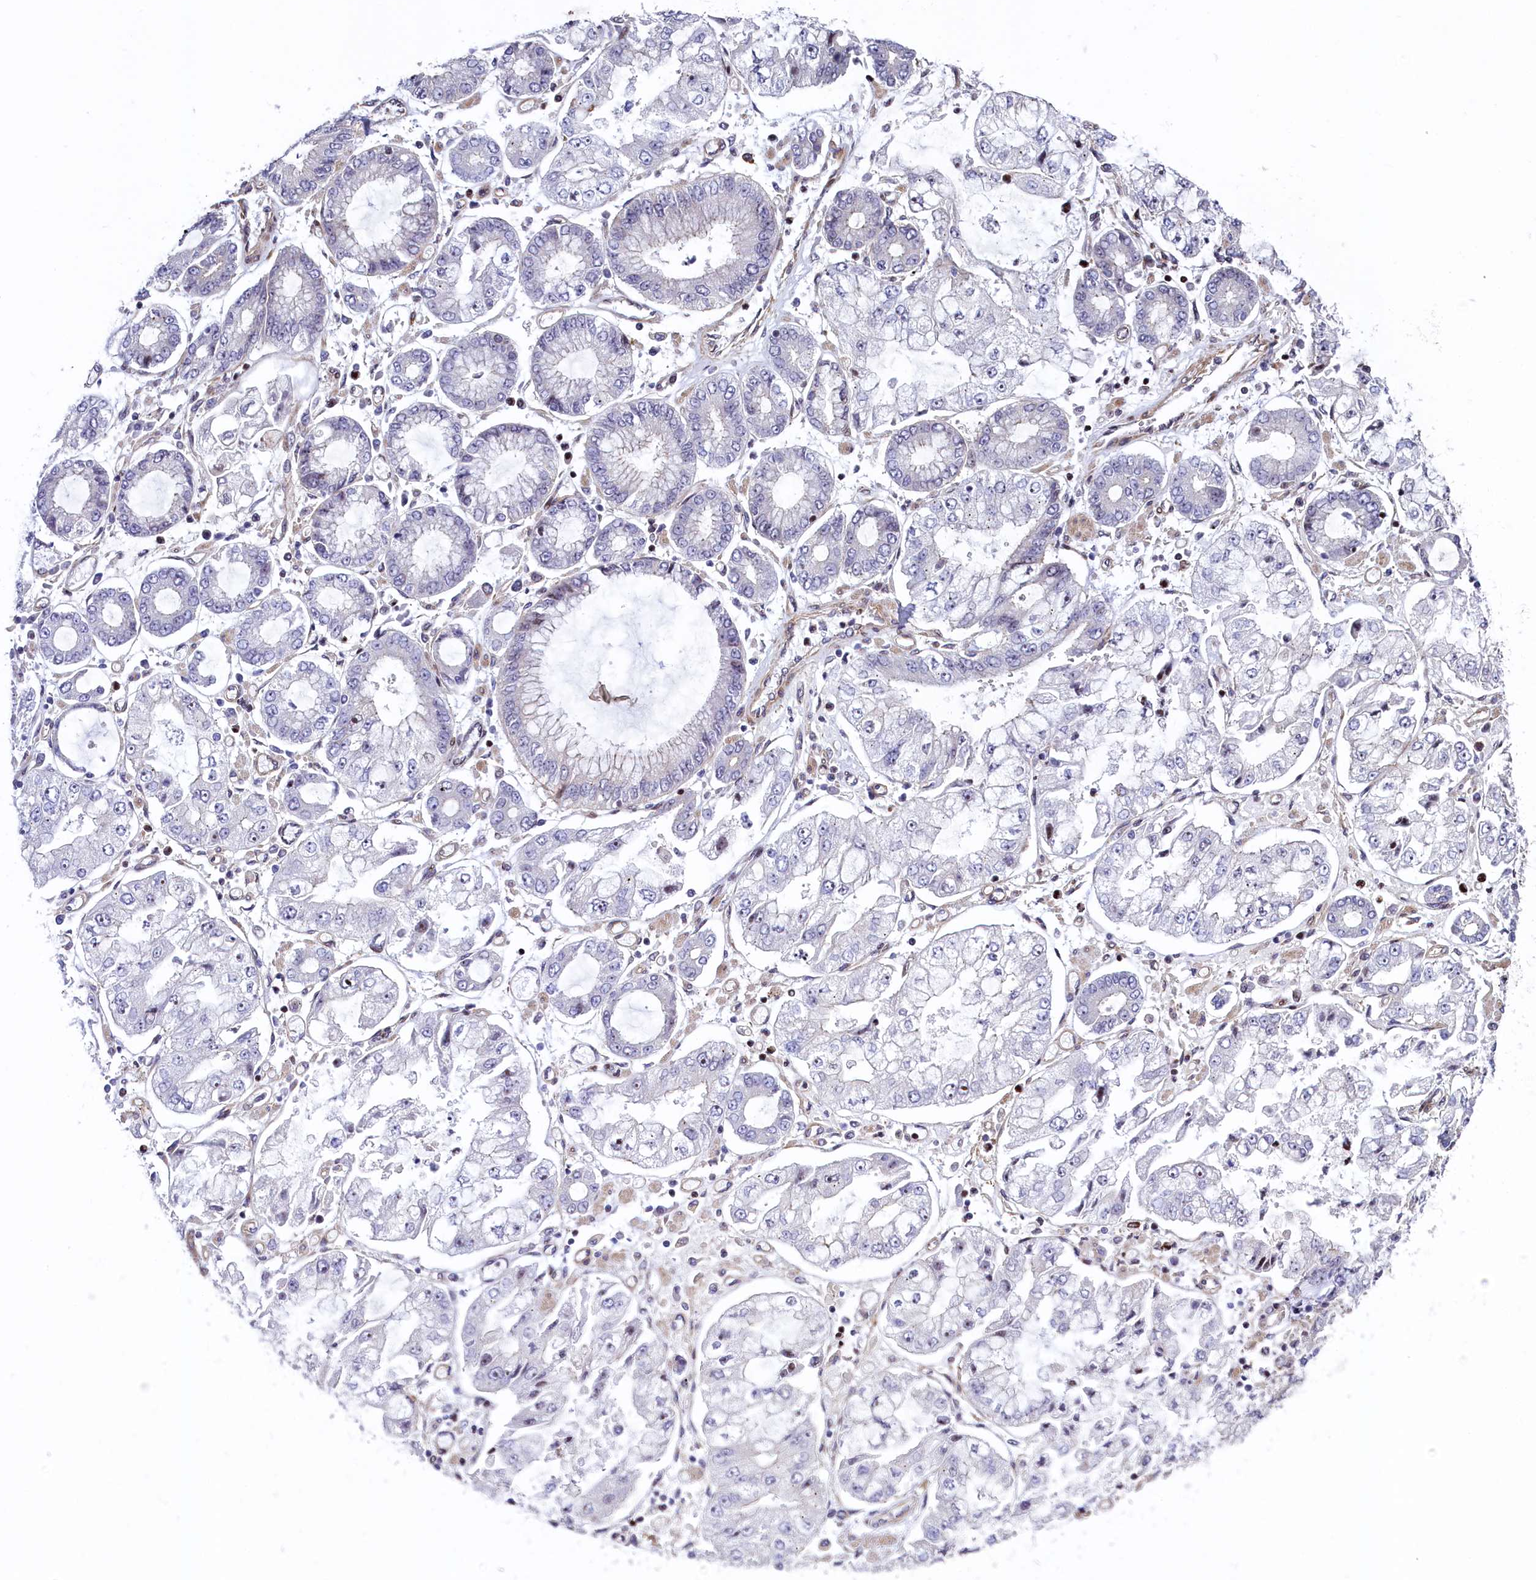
{"staining": {"intensity": "negative", "quantity": "none", "location": "none"}, "tissue": "stomach cancer", "cell_type": "Tumor cells", "image_type": "cancer", "snomed": [{"axis": "morphology", "description": "Adenocarcinoma, NOS"}, {"axis": "topography", "description": "Stomach"}], "caption": "A histopathology image of human adenocarcinoma (stomach) is negative for staining in tumor cells.", "gene": "TGDS", "patient": {"sex": "male", "age": 76}}